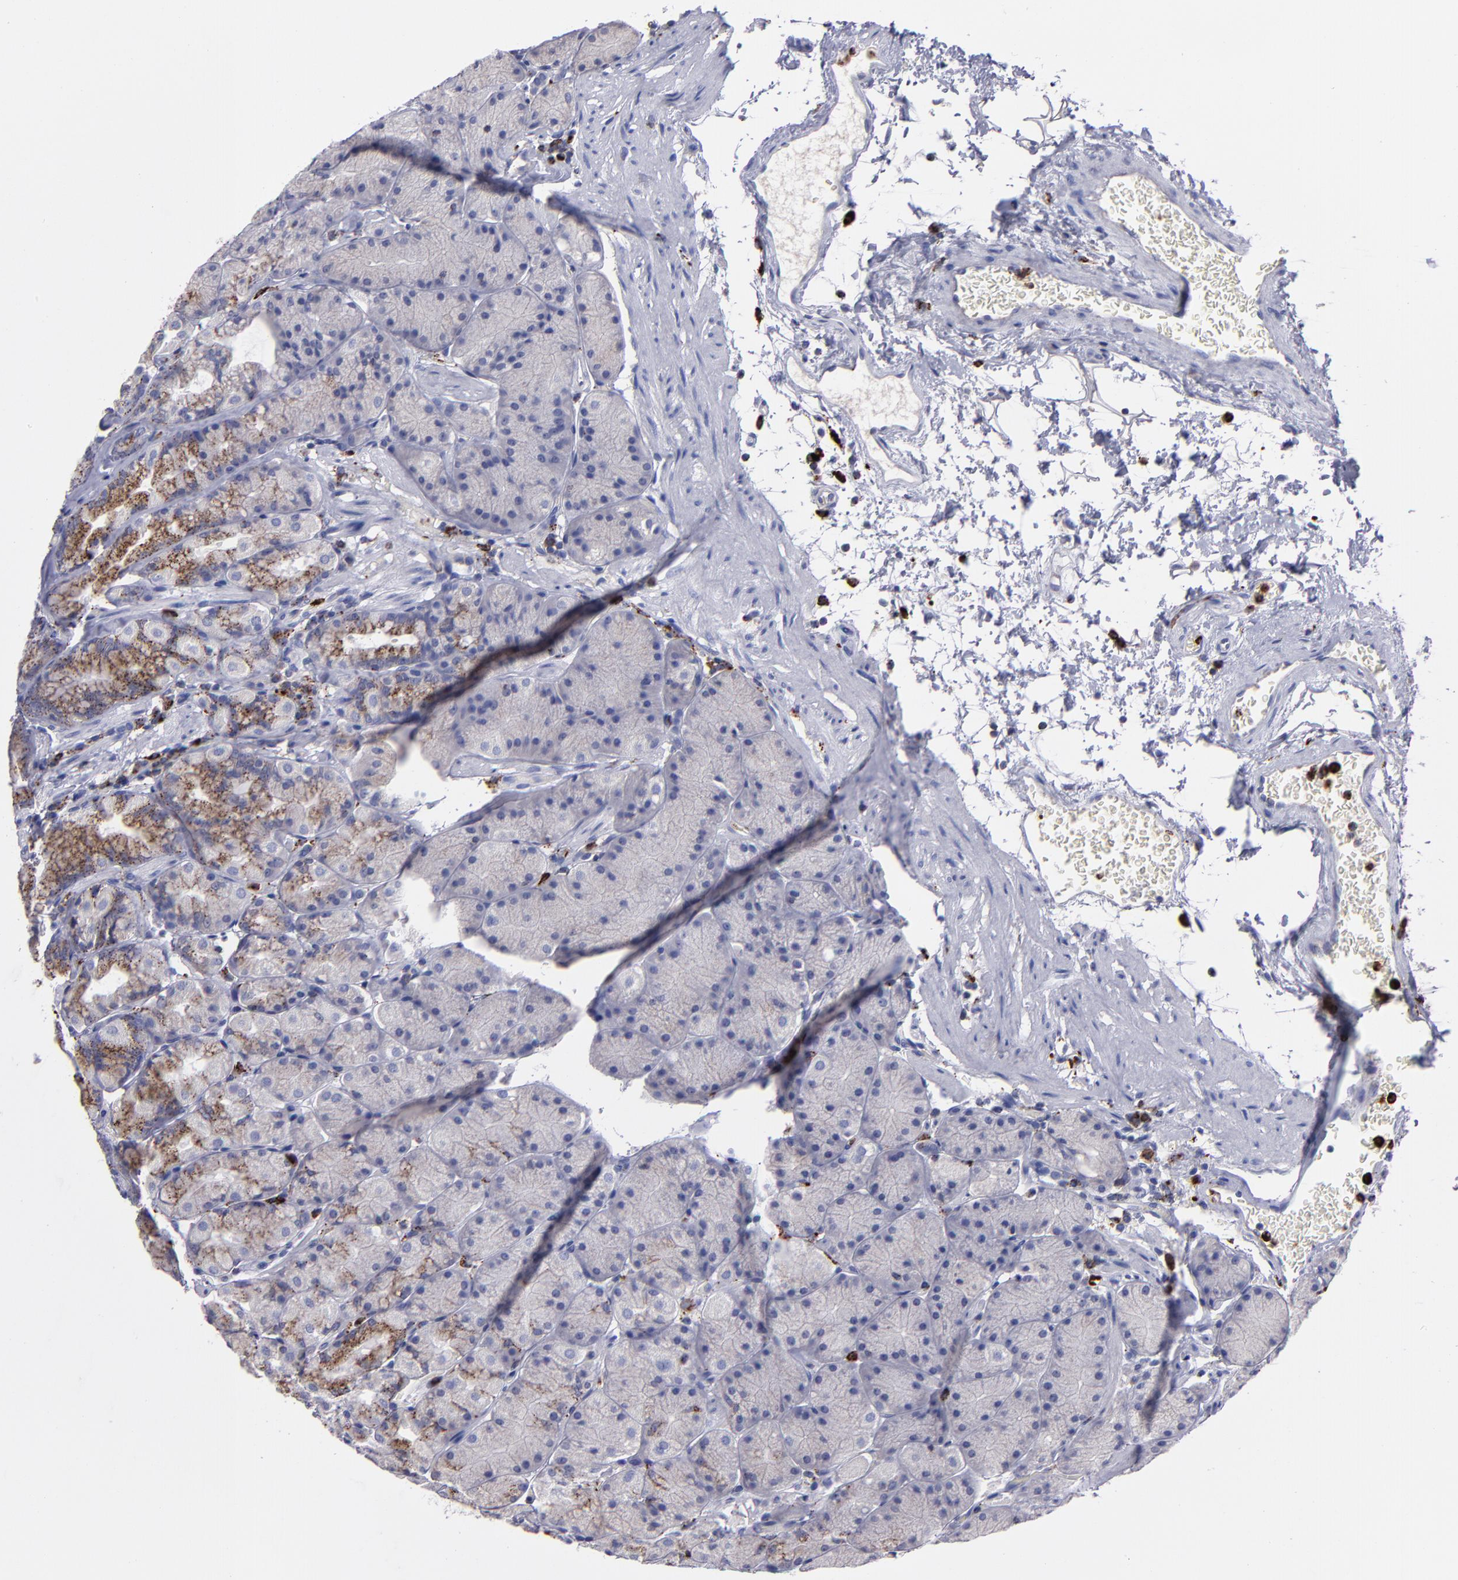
{"staining": {"intensity": "moderate", "quantity": "25%-75%", "location": "cytoplasmic/membranous"}, "tissue": "stomach", "cell_type": "Glandular cells", "image_type": "normal", "snomed": [{"axis": "morphology", "description": "Normal tissue, NOS"}, {"axis": "topography", "description": "Stomach, upper"}, {"axis": "topography", "description": "Stomach"}], "caption": "This is an image of immunohistochemistry (IHC) staining of benign stomach, which shows moderate expression in the cytoplasmic/membranous of glandular cells.", "gene": "CTSS", "patient": {"sex": "male", "age": 76}}